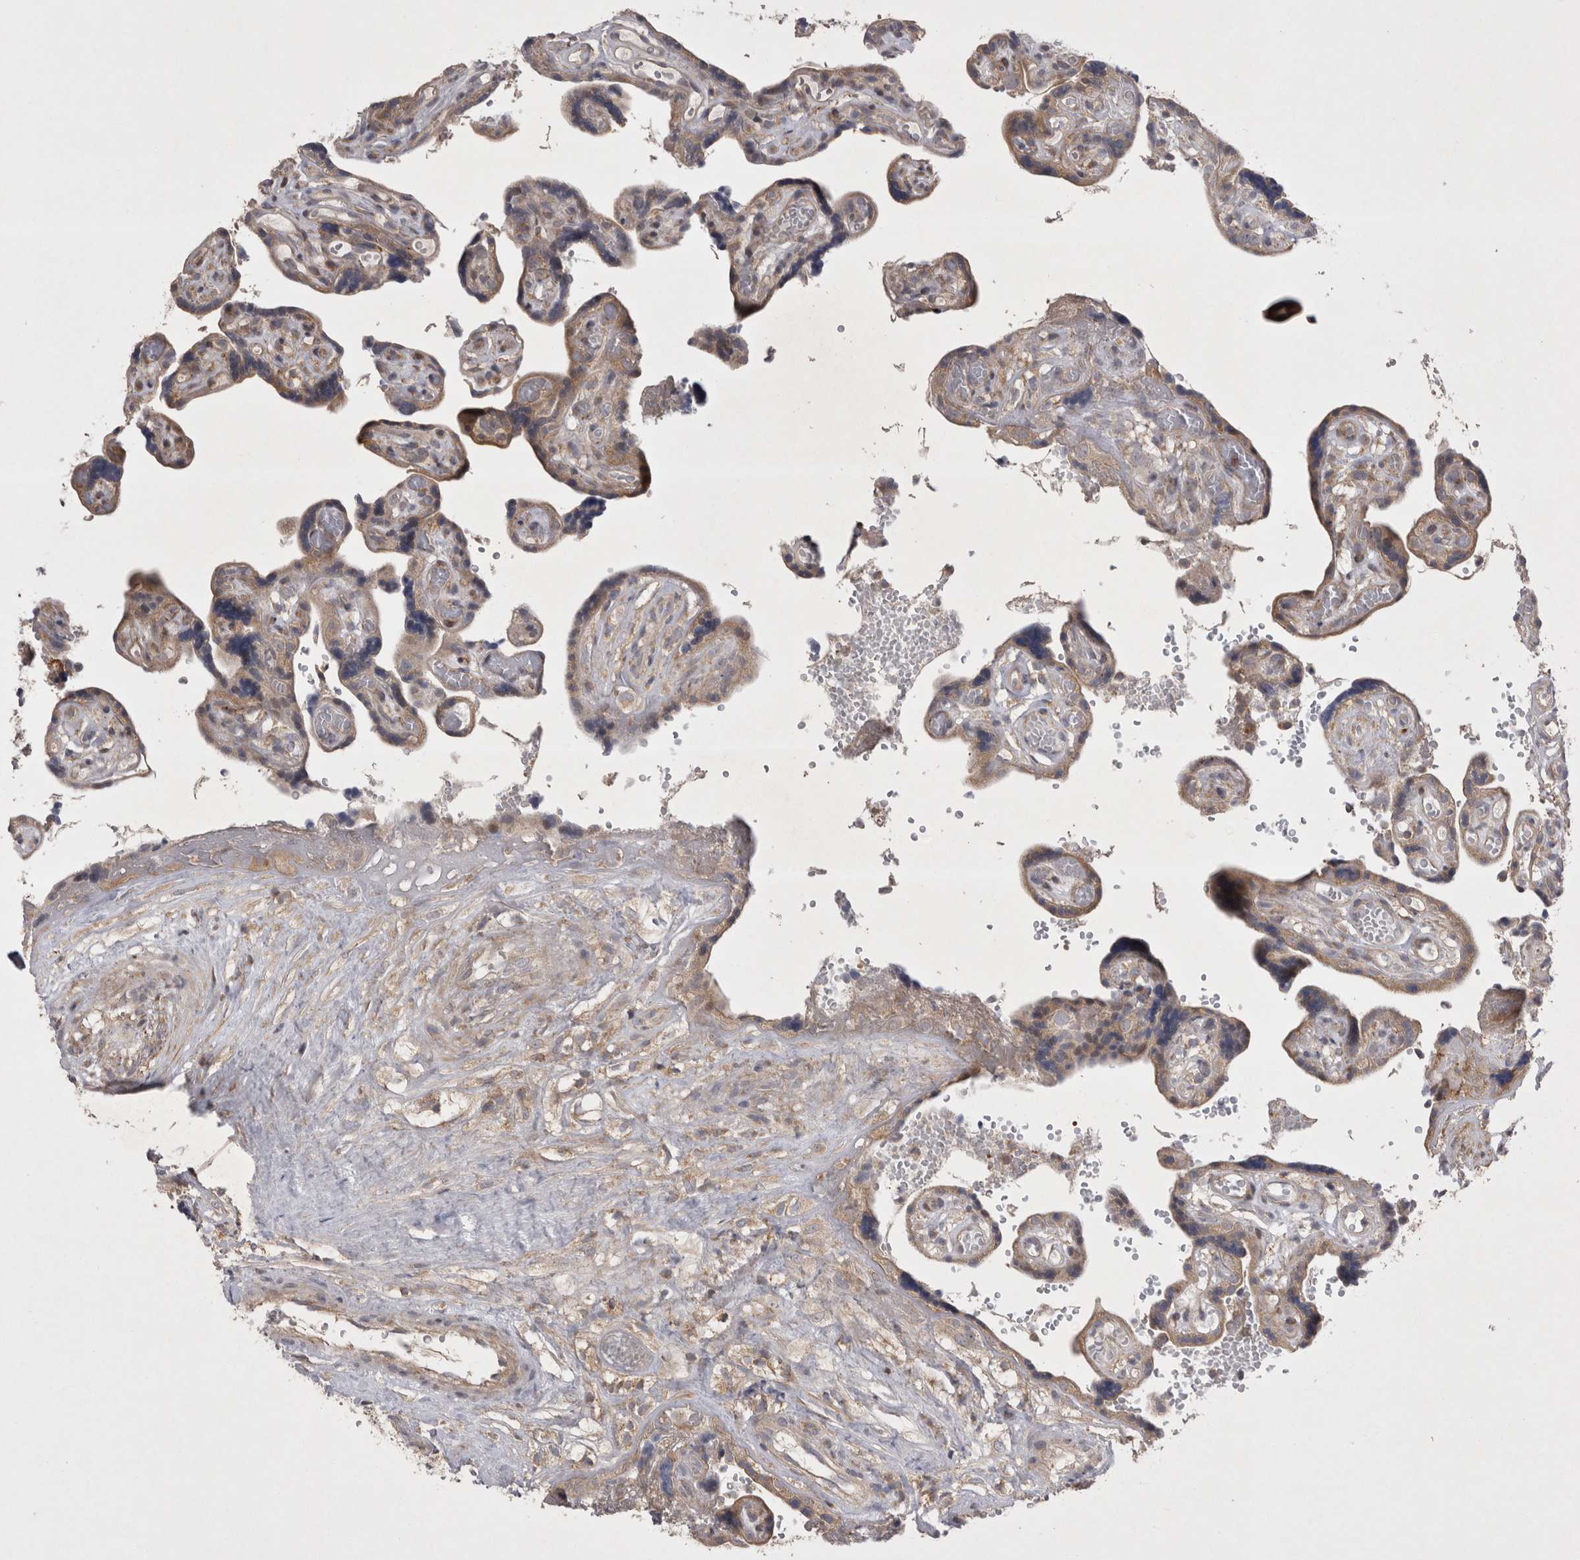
{"staining": {"intensity": "strong", "quantity": "<25%", "location": "cytoplasmic/membranous"}, "tissue": "placenta", "cell_type": "Decidual cells", "image_type": "normal", "snomed": [{"axis": "morphology", "description": "Normal tissue, NOS"}, {"axis": "topography", "description": "Placenta"}], "caption": "Decidual cells reveal medium levels of strong cytoplasmic/membranous staining in approximately <25% of cells in benign placenta.", "gene": "TSPOAP1", "patient": {"sex": "female", "age": 30}}